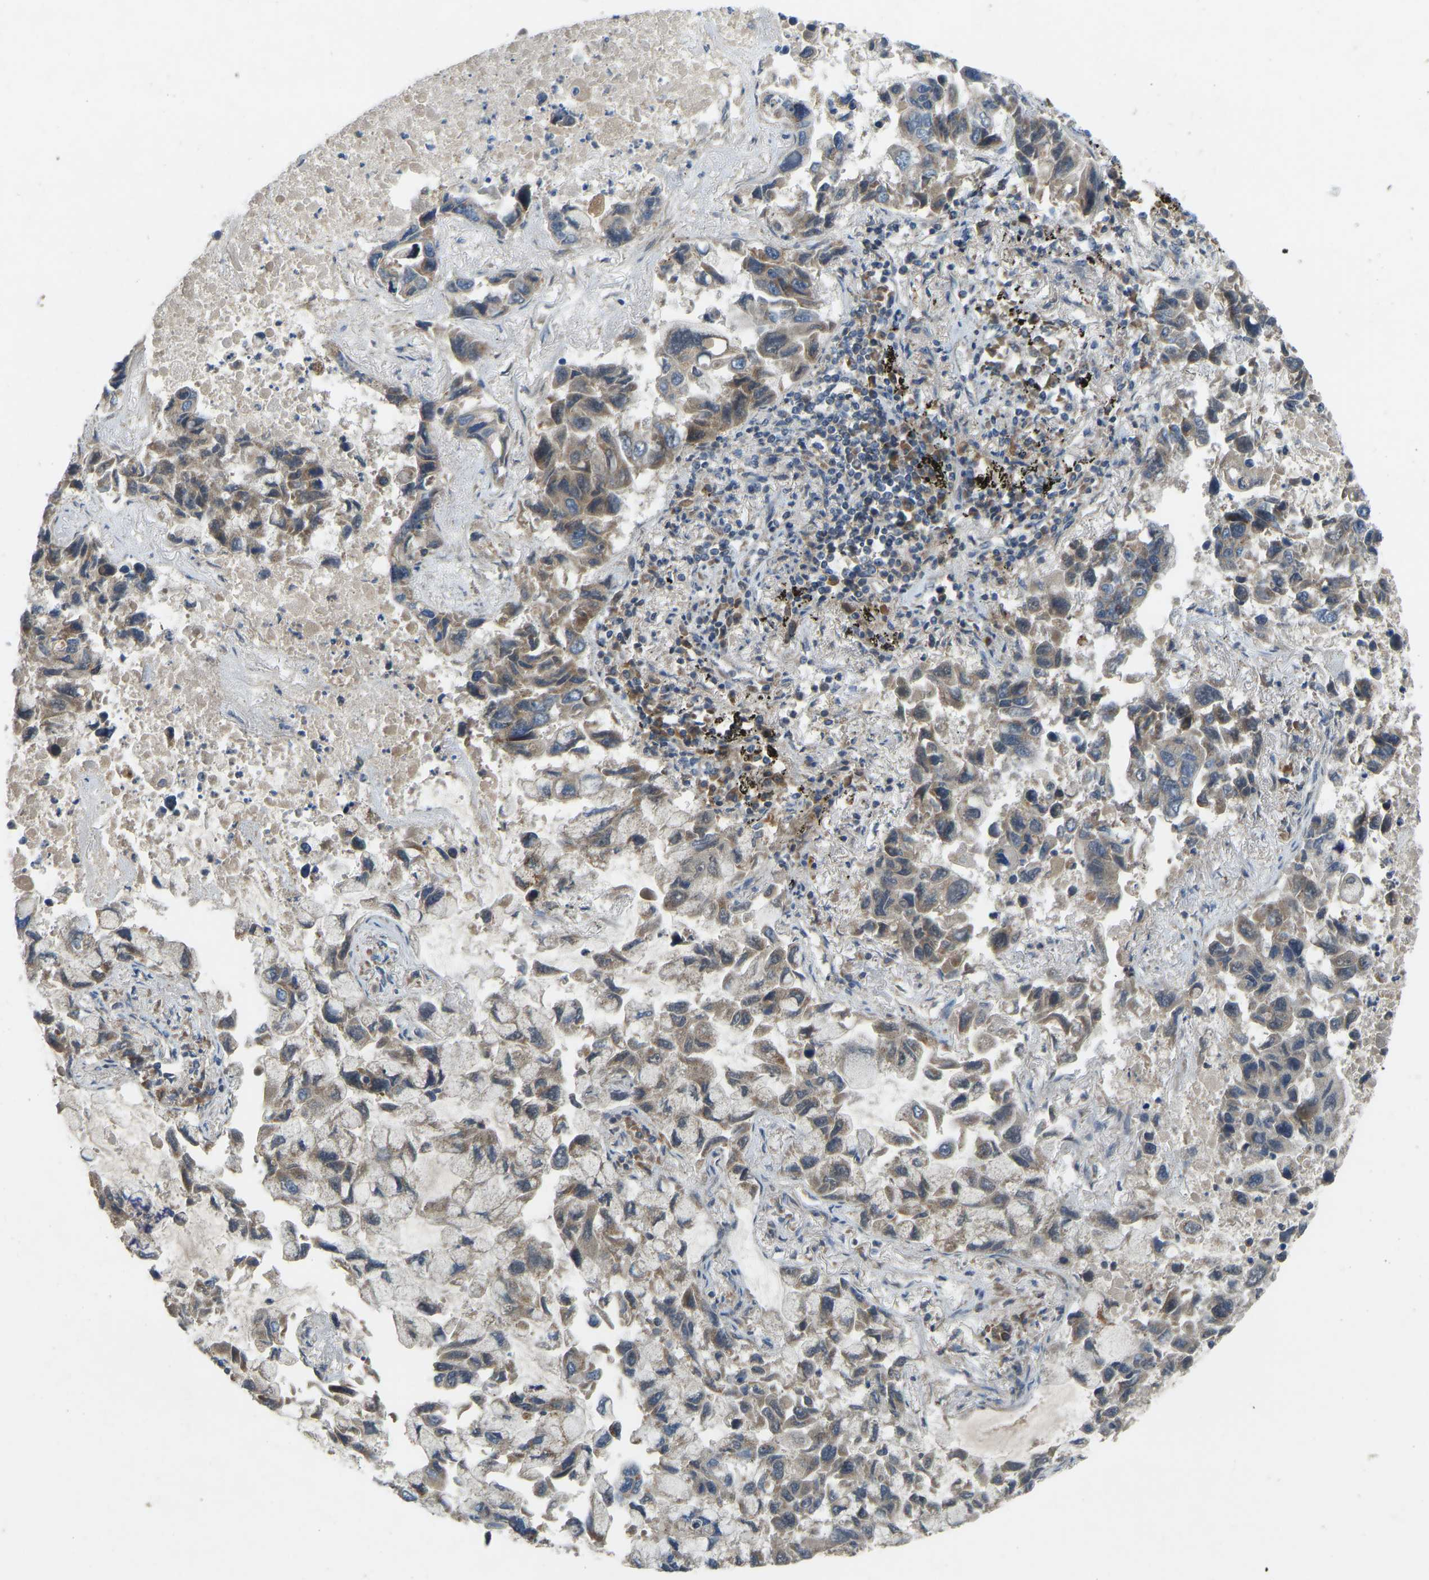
{"staining": {"intensity": "weak", "quantity": "25%-75%", "location": "cytoplasmic/membranous"}, "tissue": "lung cancer", "cell_type": "Tumor cells", "image_type": "cancer", "snomed": [{"axis": "morphology", "description": "Adenocarcinoma, NOS"}, {"axis": "topography", "description": "Lung"}], "caption": "The photomicrograph displays staining of adenocarcinoma (lung), revealing weak cytoplasmic/membranous protein expression (brown color) within tumor cells.", "gene": "ZNF71", "patient": {"sex": "male", "age": 64}}